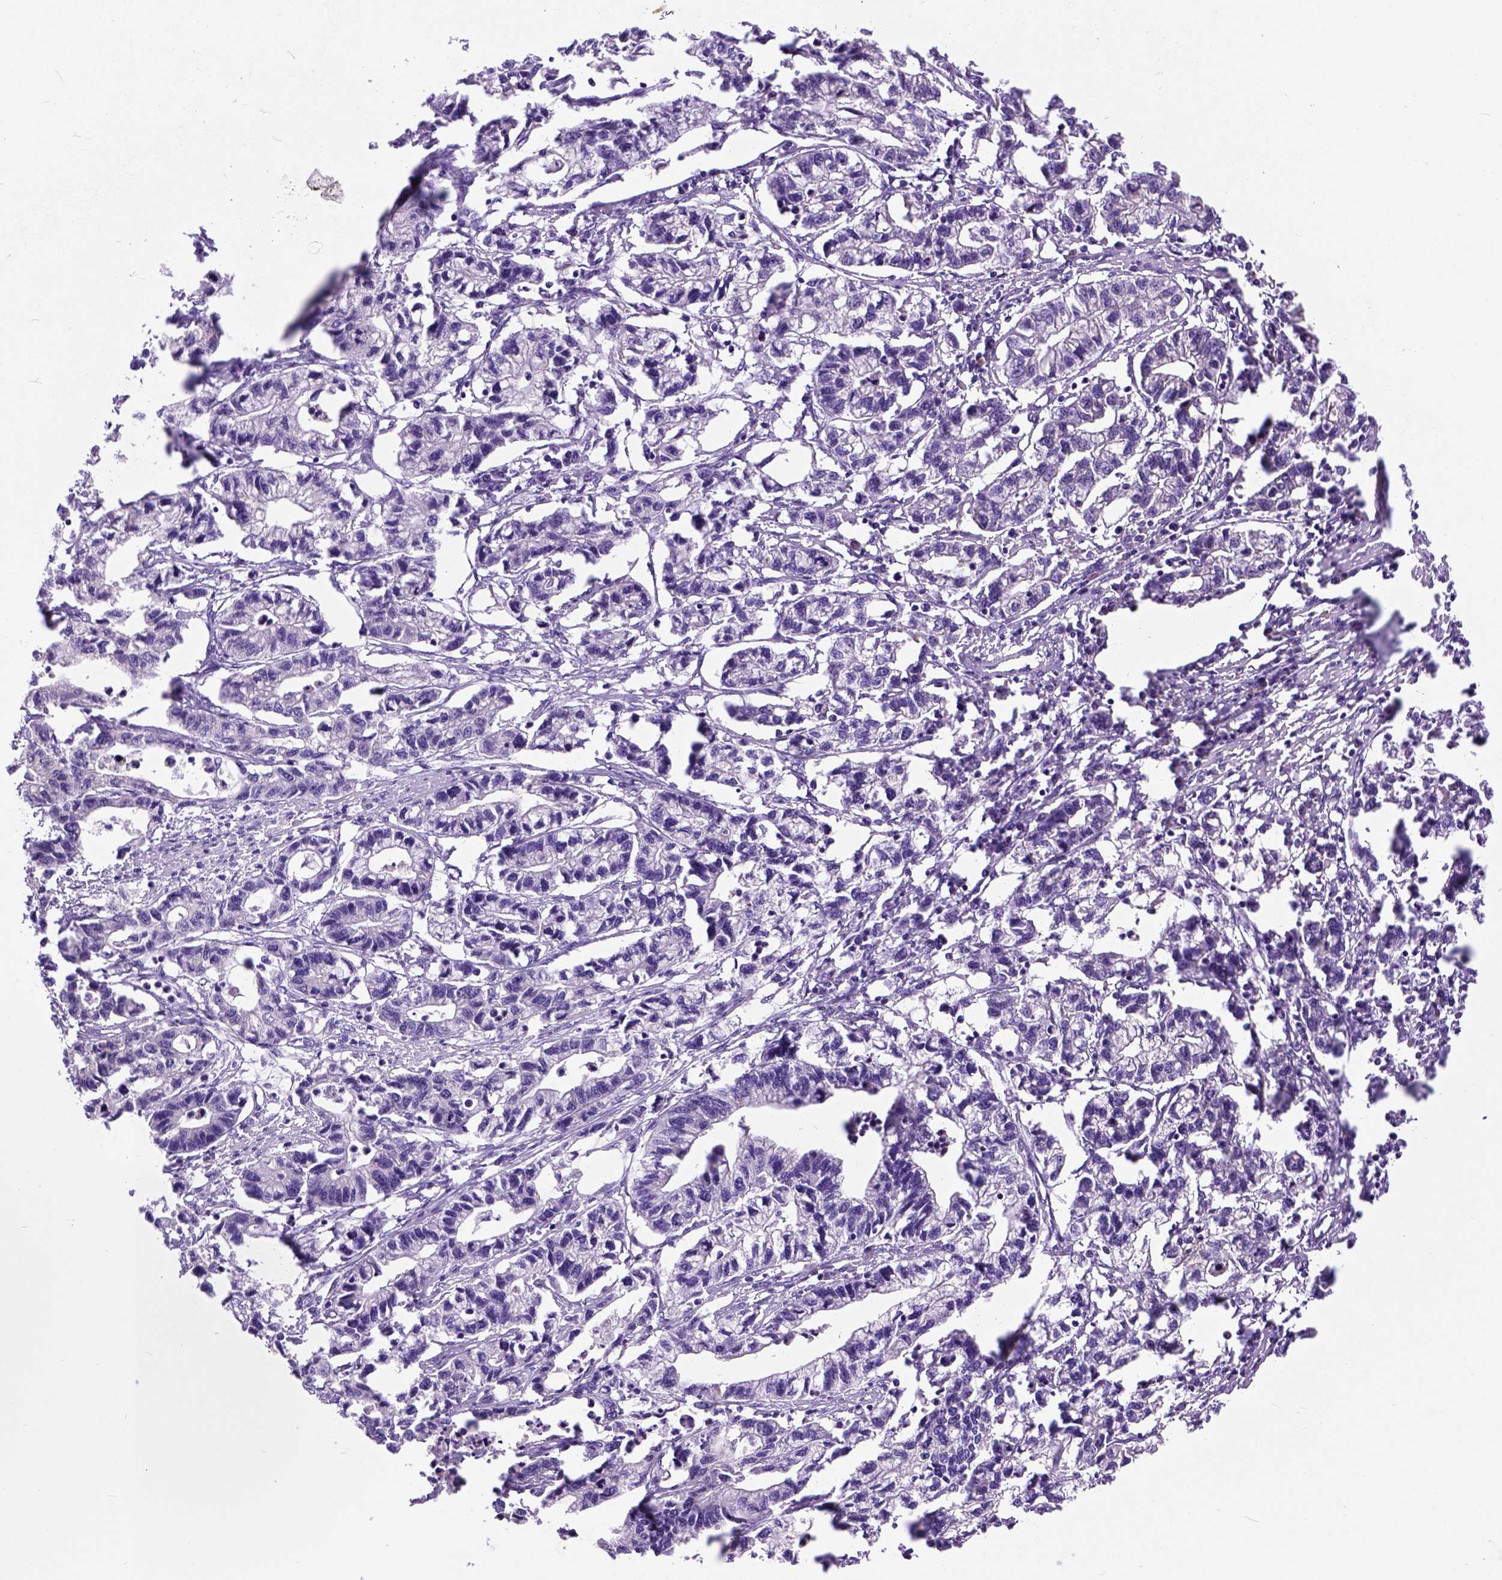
{"staining": {"intensity": "weak", "quantity": "25%-75%", "location": "cytoplasmic/membranous"}, "tissue": "stomach cancer", "cell_type": "Tumor cells", "image_type": "cancer", "snomed": [{"axis": "morphology", "description": "Adenocarcinoma, NOS"}, {"axis": "topography", "description": "Stomach"}], "caption": "The histopathology image reveals staining of adenocarcinoma (stomach), revealing weak cytoplasmic/membranous protein positivity (brown color) within tumor cells.", "gene": "PLK4", "patient": {"sex": "male", "age": 83}}